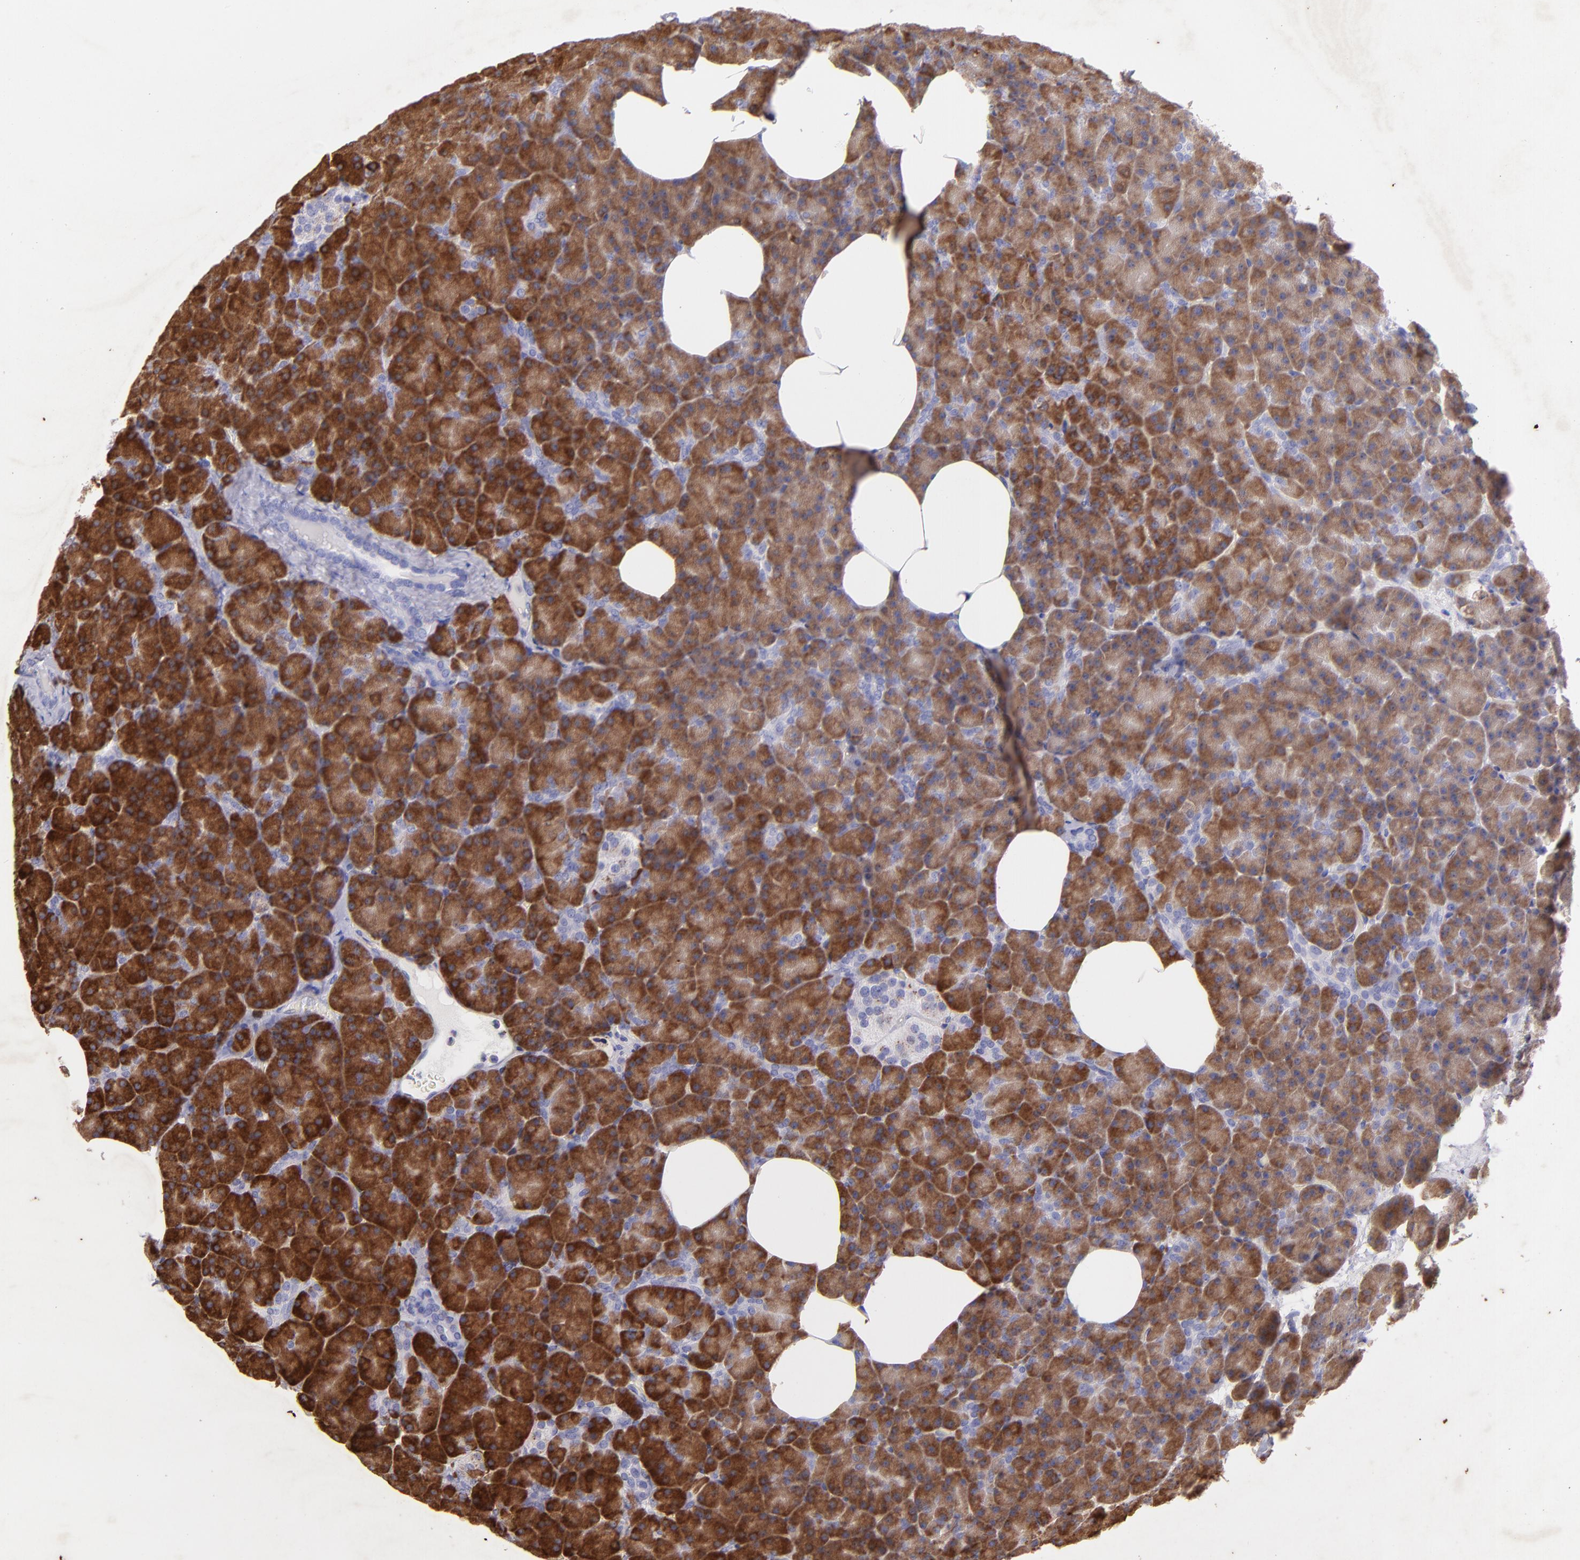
{"staining": {"intensity": "strong", "quantity": ">75%", "location": "cytoplasmic/membranous"}, "tissue": "pancreas", "cell_type": "Exocrine glandular cells", "image_type": "normal", "snomed": [{"axis": "morphology", "description": "Normal tissue, NOS"}, {"axis": "topography", "description": "Pancreas"}], "caption": "An IHC image of benign tissue is shown. Protein staining in brown shows strong cytoplasmic/membranous positivity in pancreas within exocrine glandular cells.", "gene": "RET", "patient": {"sex": "female", "age": 35}}